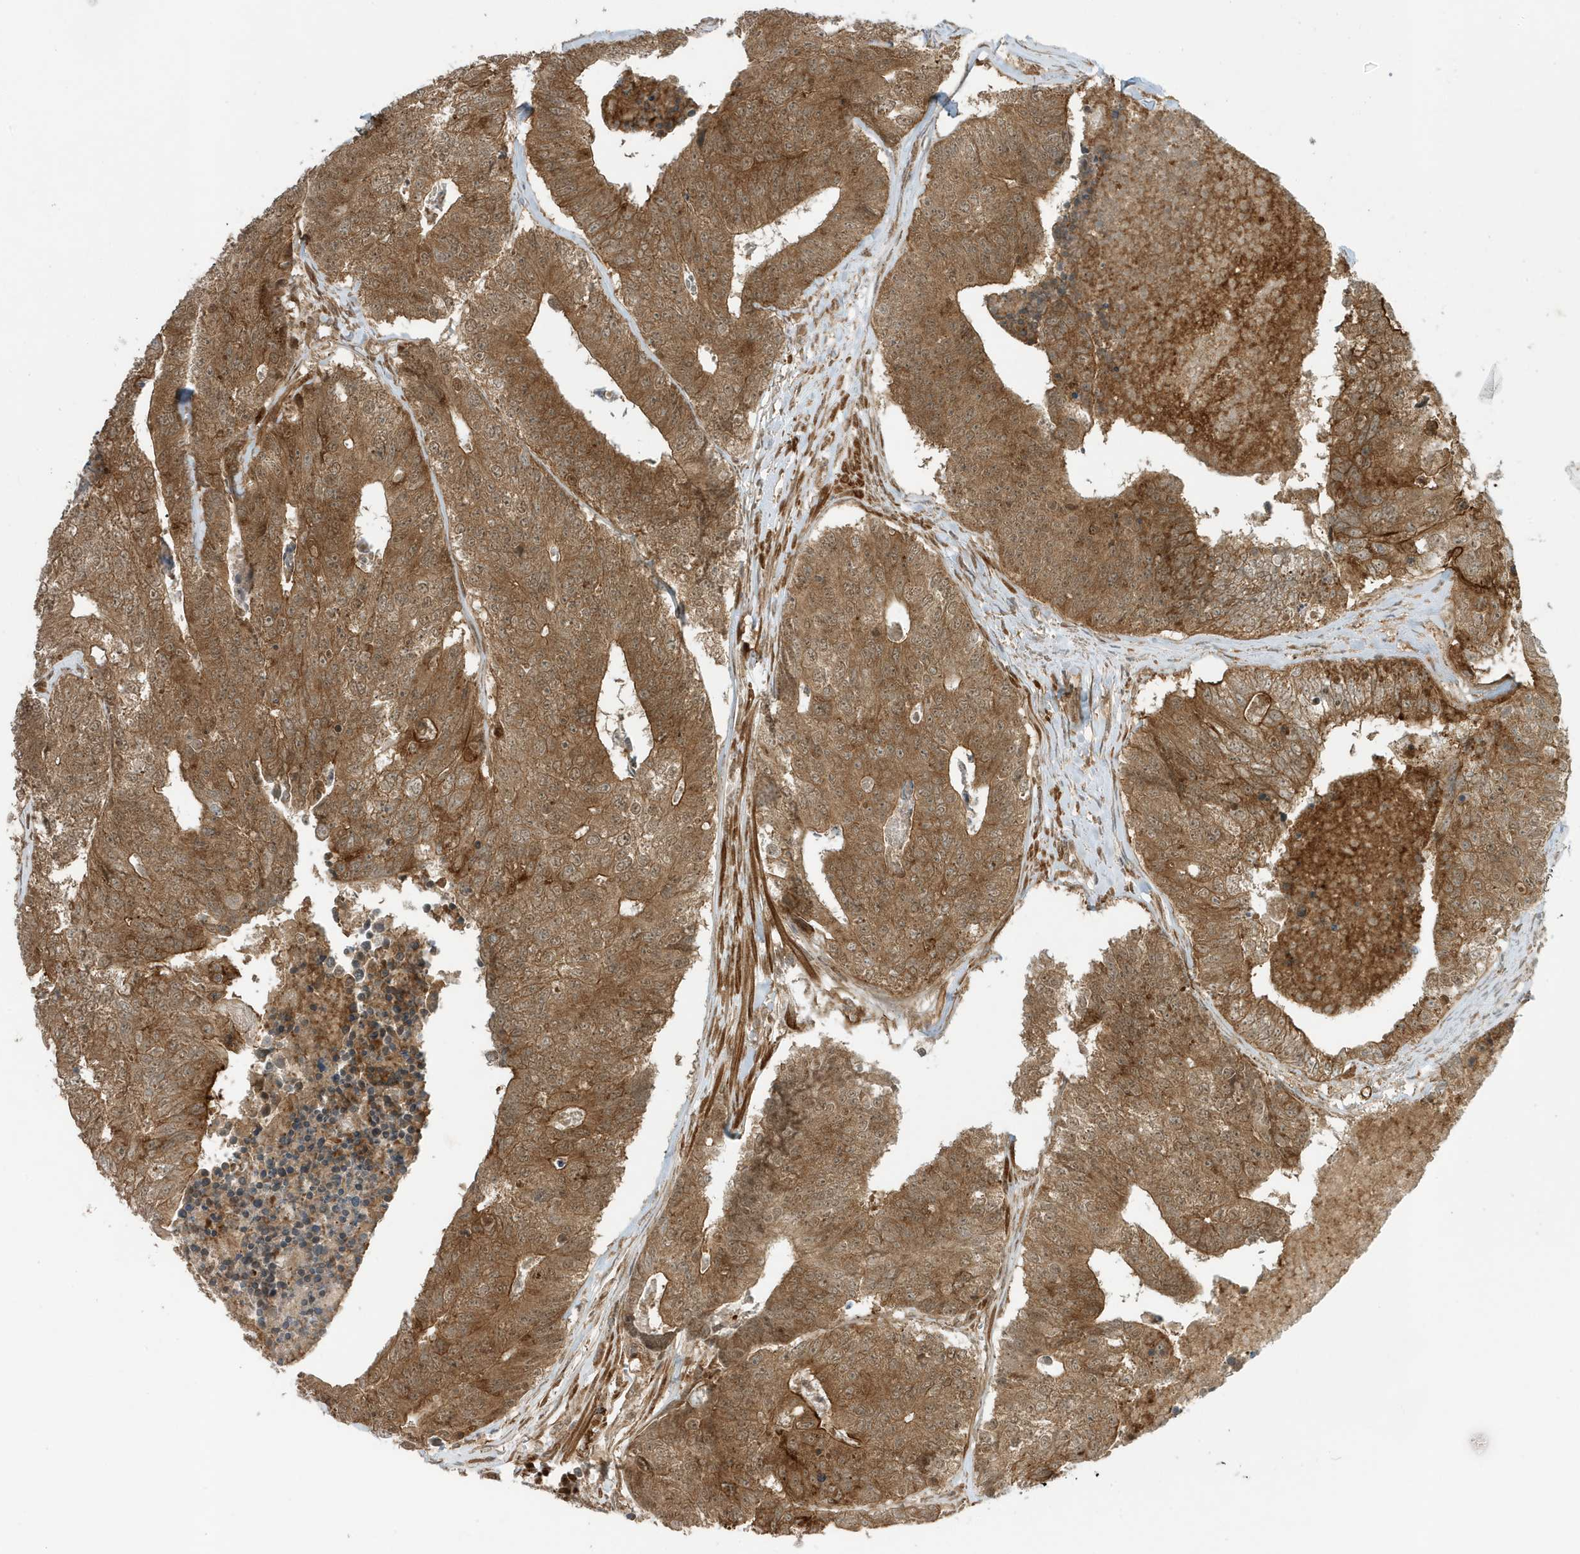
{"staining": {"intensity": "moderate", "quantity": ">75%", "location": "cytoplasmic/membranous"}, "tissue": "colorectal cancer", "cell_type": "Tumor cells", "image_type": "cancer", "snomed": [{"axis": "morphology", "description": "Adenocarcinoma, NOS"}, {"axis": "topography", "description": "Colon"}], "caption": "The histopathology image displays a brown stain indicating the presence of a protein in the cytoplasmic/membranous of tumor cells in colorectal adenocarcinoma. (DAB (3,3'-diaminobenzidine) IHC, brown staining for protein, blue staining for nuclei).", "gene": "DHX36", "patient": {"sex": "female", "age": 67}}